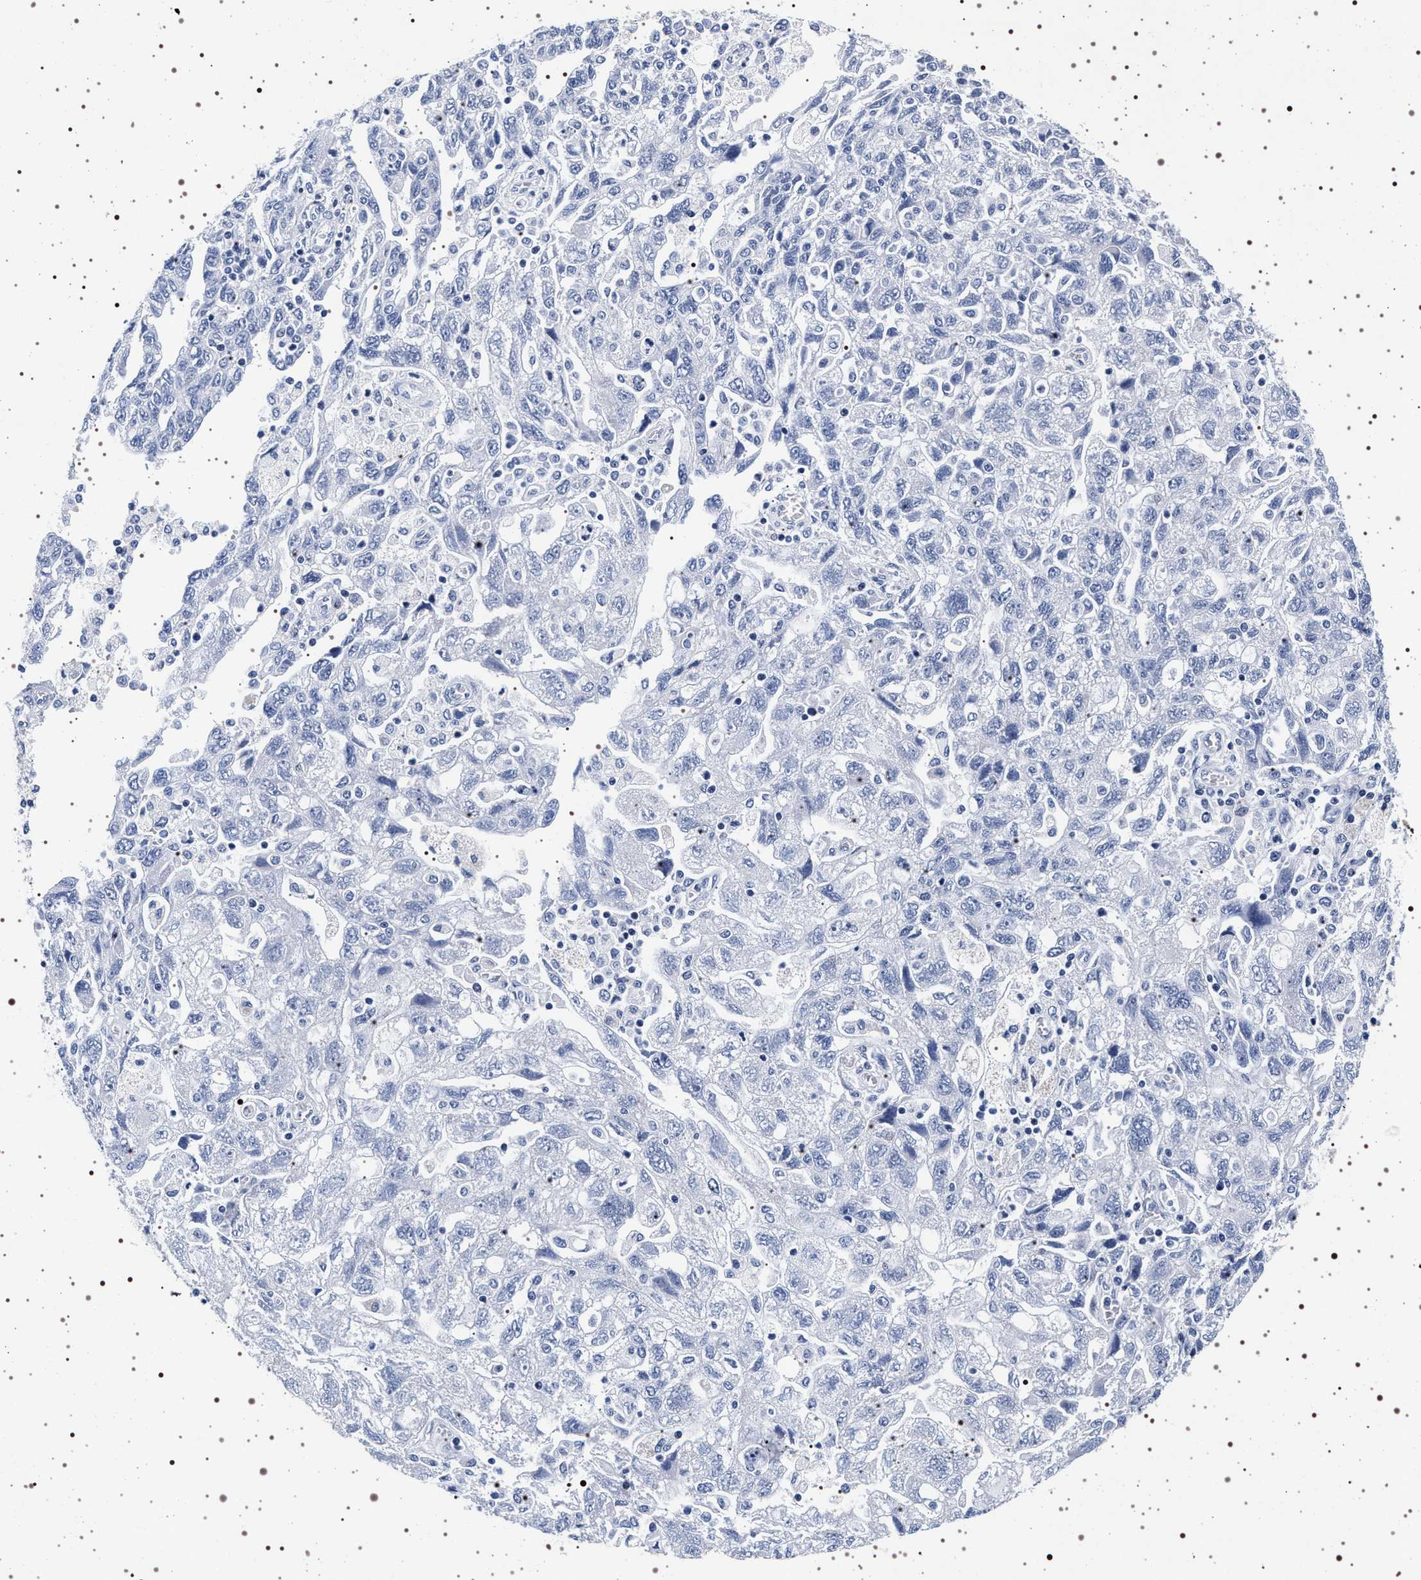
{"staining": {"intensity": "negative", "quantity": "none", "location": "none"}, "tissue": "ovarian cancer", "cell_type": "Tumor cells", "image_type": "cancer", "snomed": [{"axis": "morphology", "description": "Carcinoma, NOS"}, {"axis": "morphology", "description": "Cystadenocarcinoma, serous, NOS"}, {"axis": "topography", "description": "Ovary"}], "caption": "Immunohistochemical staining of human ovarian carcinoma displays no significant positivity in tumor cells.", "gene": "SYN1", "patient": {"sex": "female", "age": 69}}